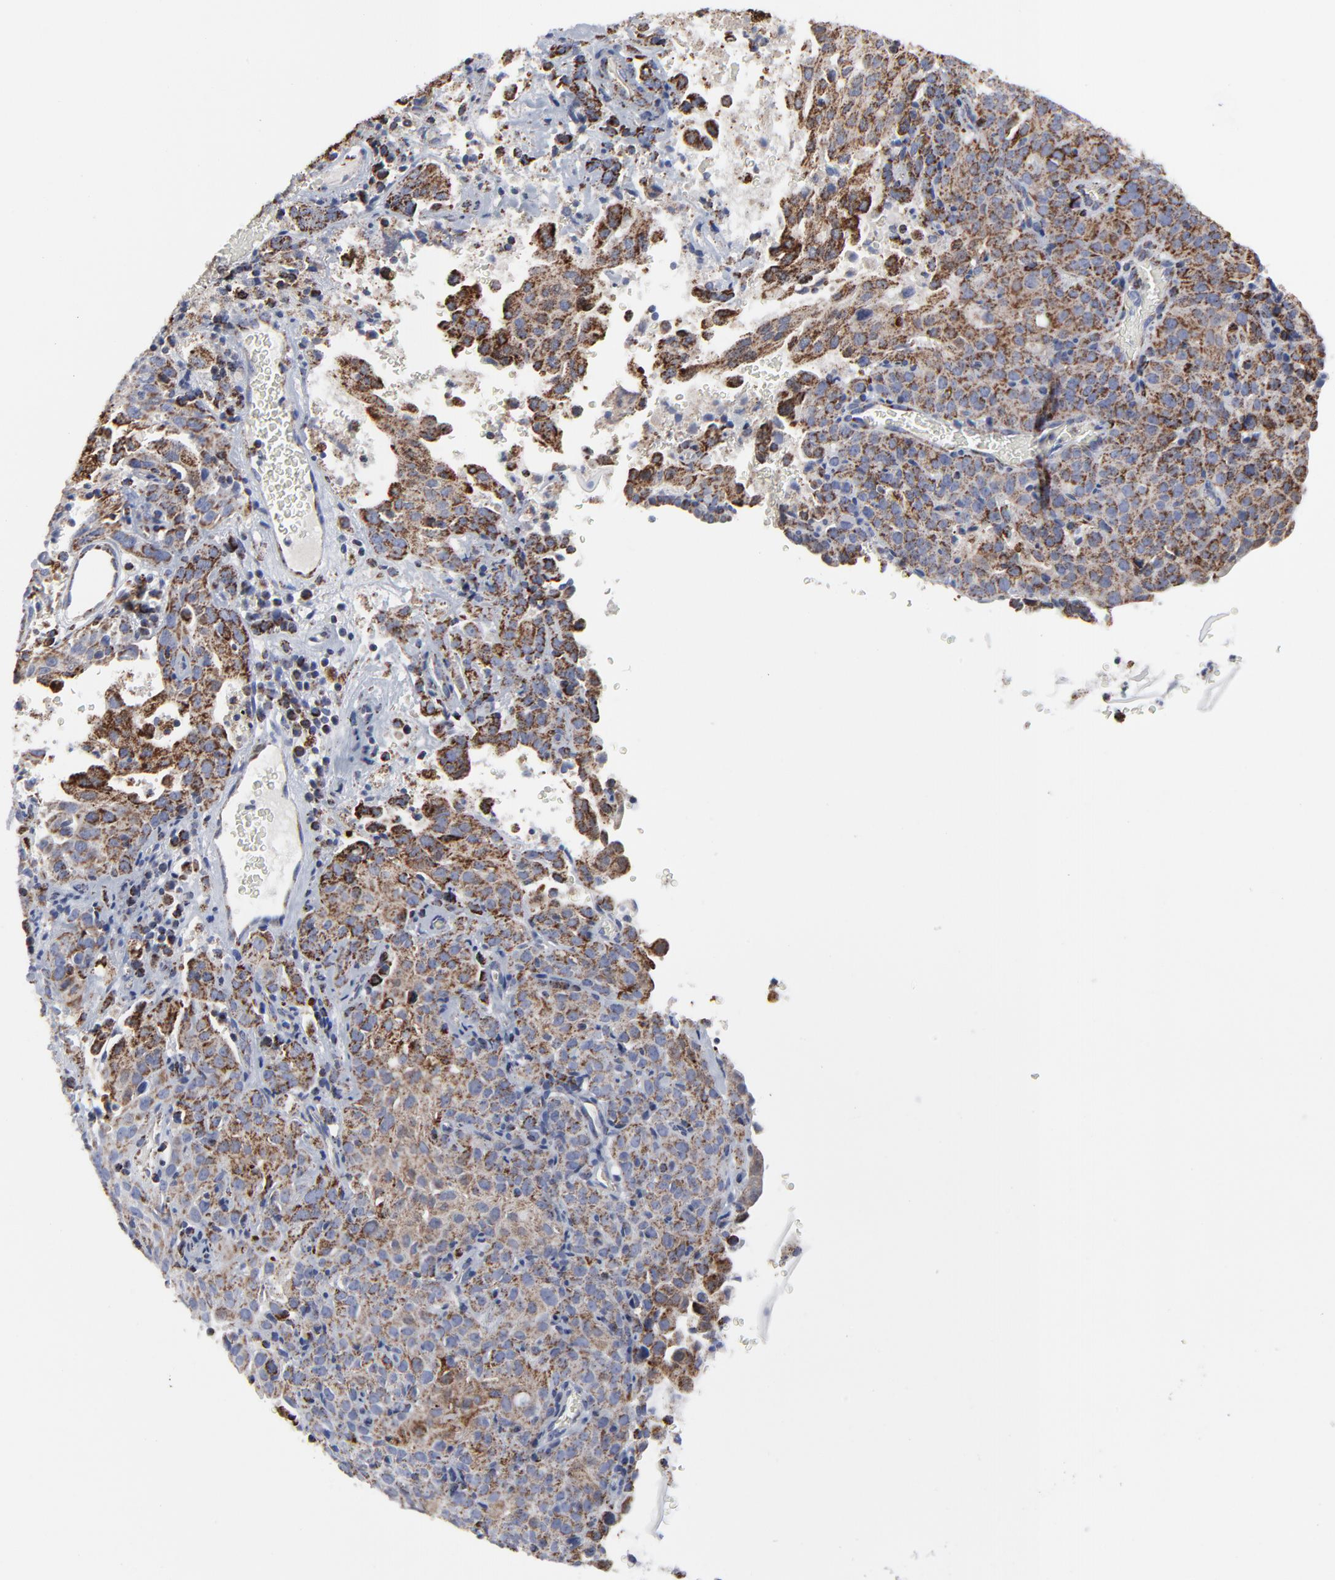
{"staining": {"intensity": "moderate", "quantity": ">75%", "location": "cytoplasmic/membranous"}, "tissue": "cervical cancer", "cell_type": "Tumor cells", "image_type": "cancer", "snomed": [{"axis": "morphology", "description": "Squamous cell carcinoma, NOS"}, {"axis": "topography", "description": "Cervix"}], "caption": "An image showing moderate cytoplasmic/membranous staining in about >75% of tumor cells in cervical cancer (squamous cell carcinoma), as visualized by brown immunohistochemical staining.", "gene": "TXNRD2", "patient": {"sex": "female", "age": 41}}